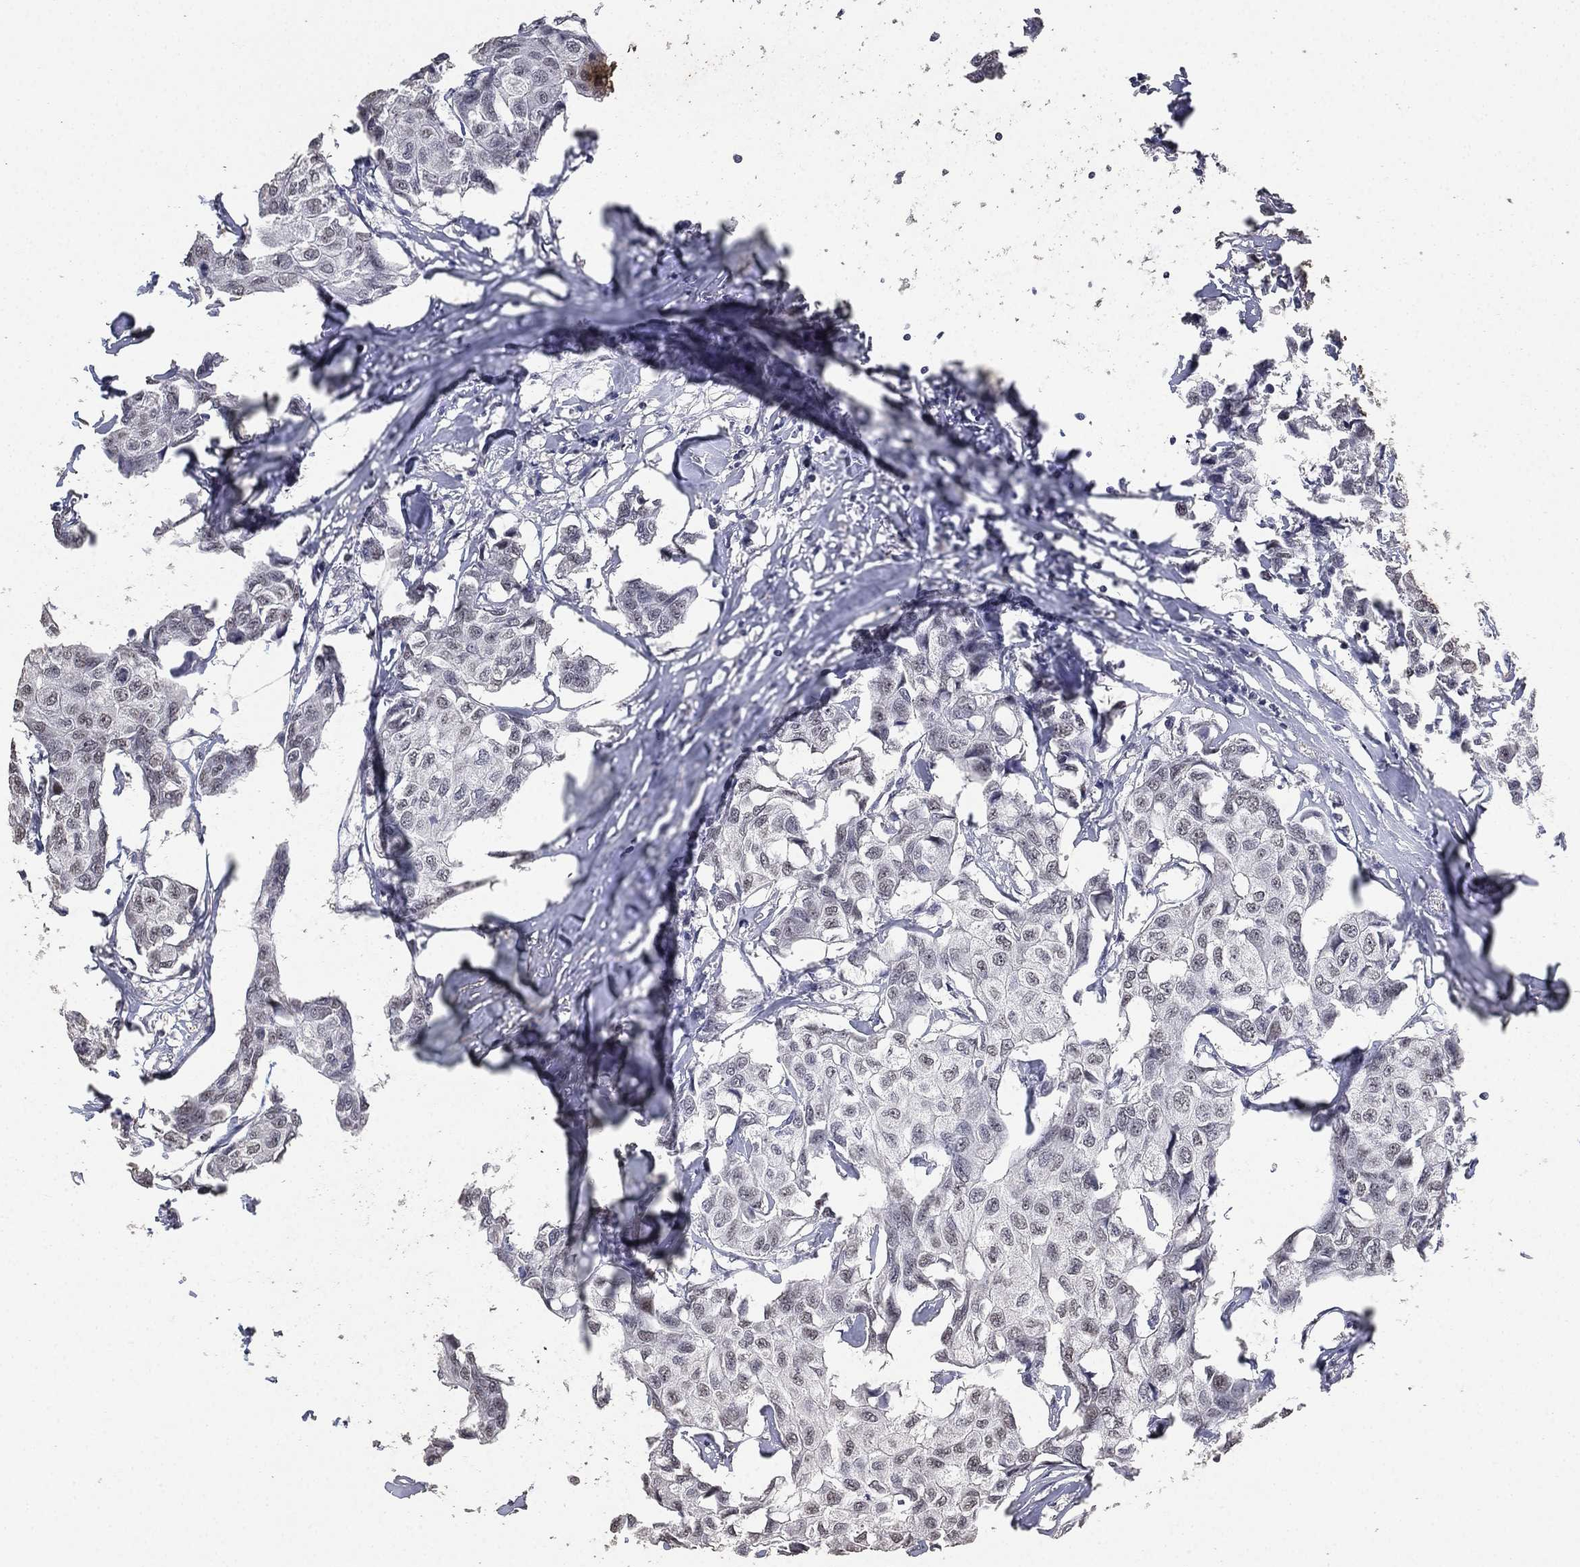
{"staining": {"intensity": "negative", "quantity": "none", "location": "none"}, "tissue": "breast cancer", "cell_type": "Tumor cells", "image_type": "cancer", "snomed": [{"axis": "morphology", "description": "Duct carcinoma"}, {"axis": "topography", "description": "Breast"}], "caption": "An immunohistochemistry (IHC) micrograph of breast cancer is shown. There is no staining in tumor cells of breast cancer.", "gene": "DSG1", "patient": {"sex": "female", "age": 80}}